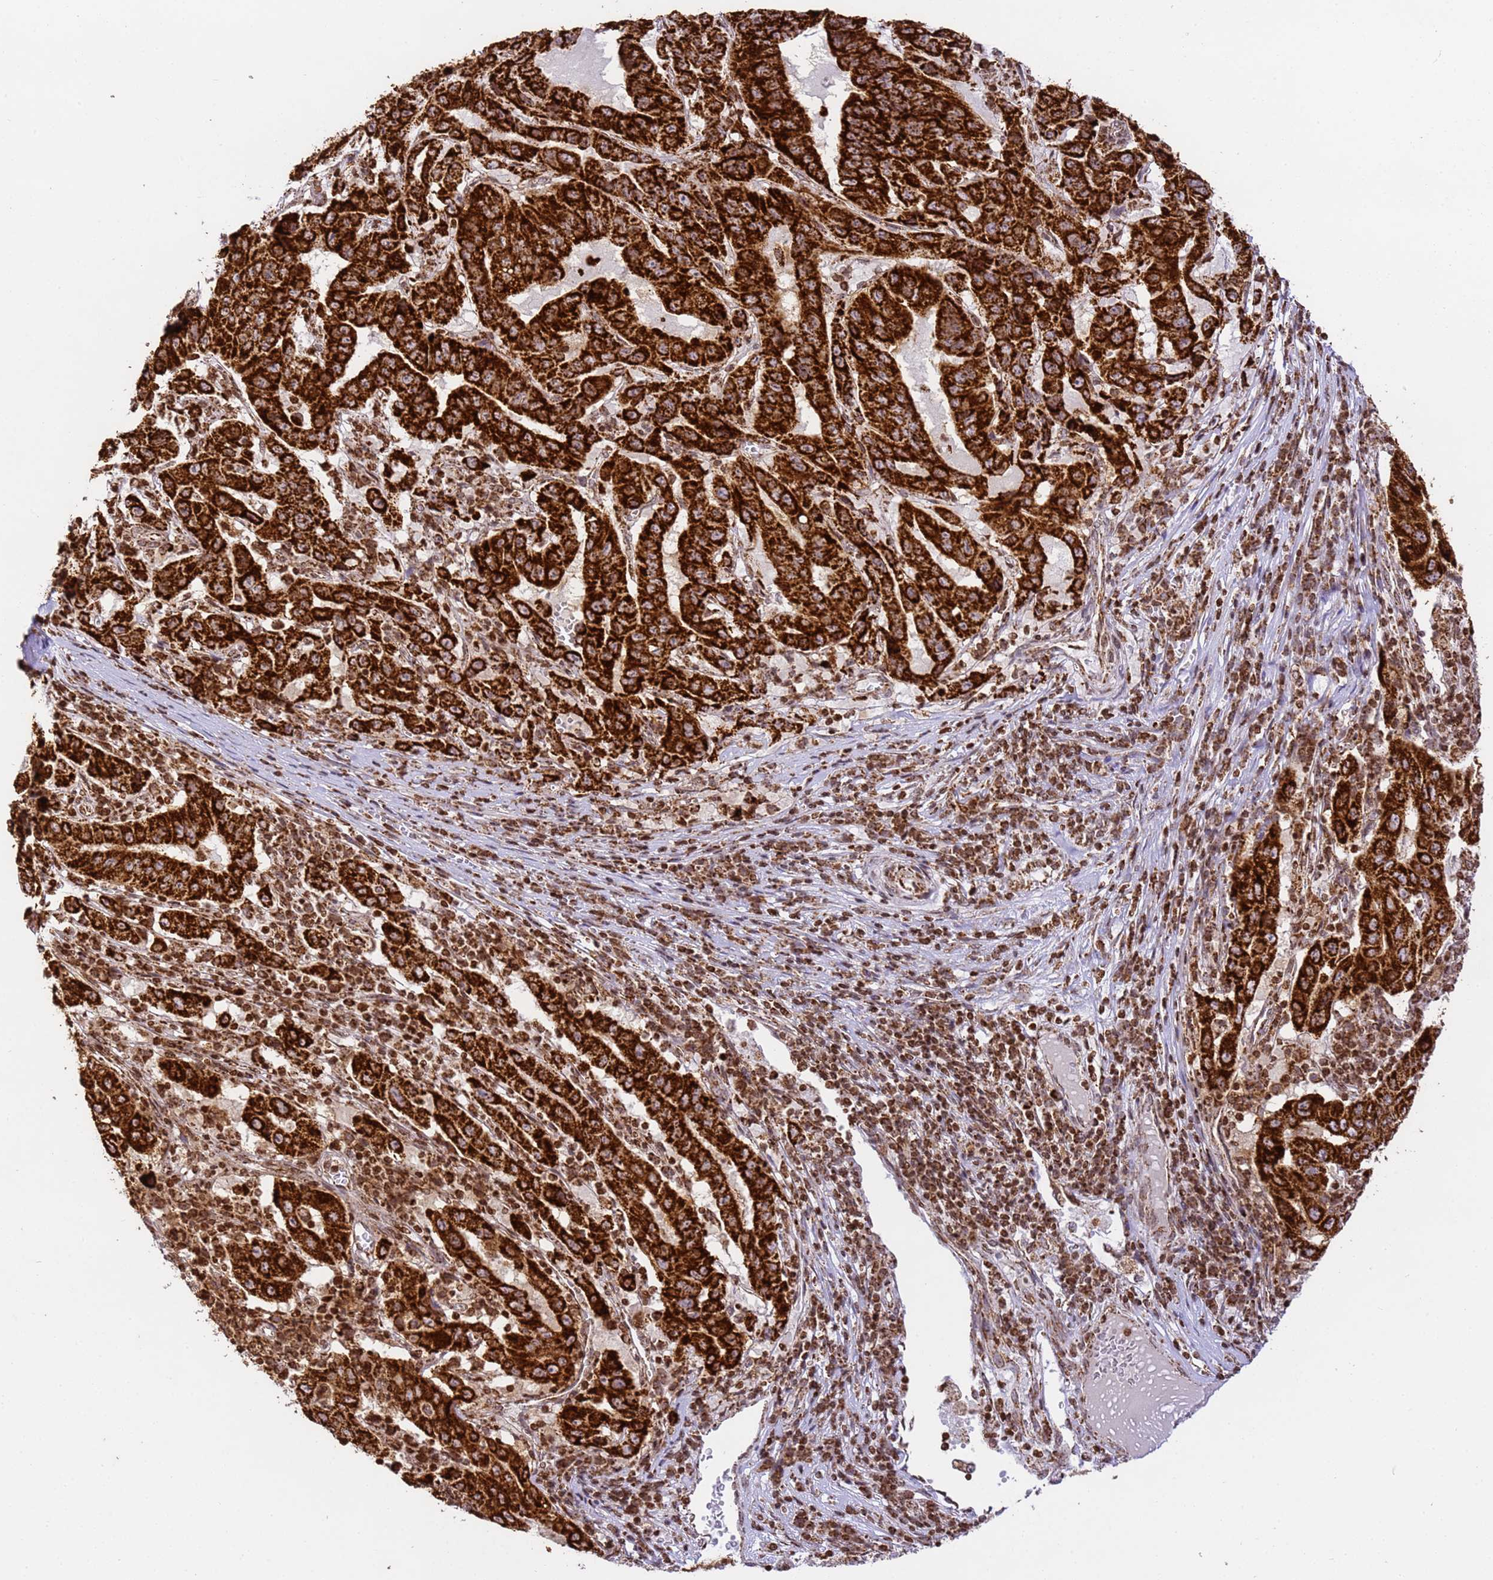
{"staining": {"intensity": "strong", "quantity": ">75%", "location": "cytoplasmic/membranous"}, "tissue": "pancreatic cancer", "cell_type": "Tumor cells", "image_type": "cancer", "snomed": [{"axis": "morphology", "description": "Adenocarcinoma, NOS"}, {"axis": "topography", "description": "Pancreas"}], "caption": "Pancreatic cancer stained with a brown dye exhibits strong cytoplasmic/membranous positive positivity in approximately >75% of tumor cells.", "gene": "HSPE1", "patient": {"sex": "male", "age": 63}}